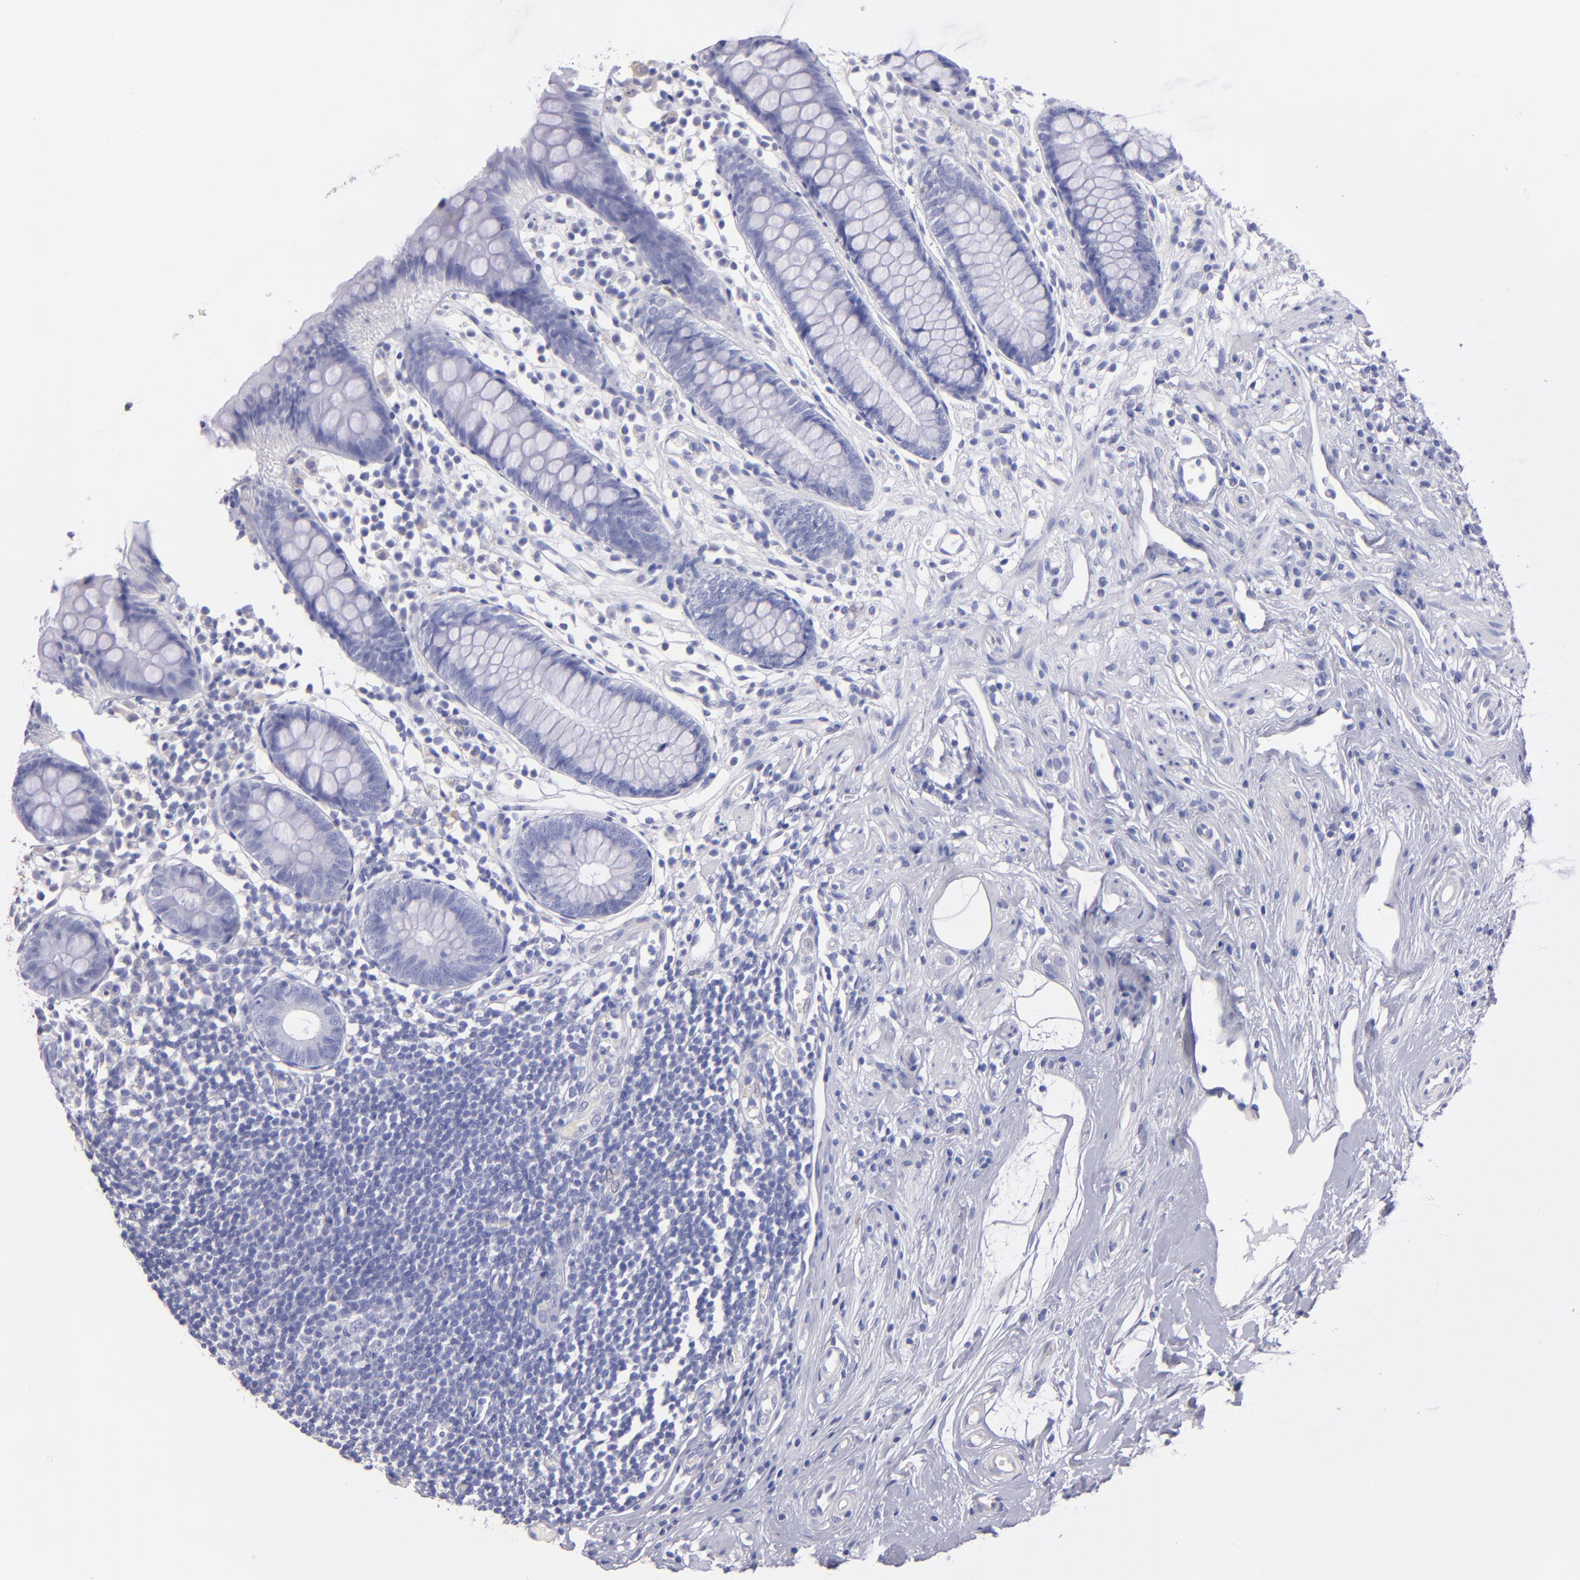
{"staining": {"intensity": "negative", "quantity": "none", "location": "none"}, "tissue": "appendix", "cell_type": "Glandular cells", "image_type": "normal", "snomed": [{"axis": "morphology", "description": "Normal tissue, NOS"}, {"axis": "topography", "description": "Appendix"}], "caption": "High power microscopy image of an immunohistochemistry image of unremarkable appendix, revealing no significant expression in glandular cells. (IHC, brightfield microscopy, high magnification).", "gene": "TG", "patient": {"sex": "male", "age": 38}}